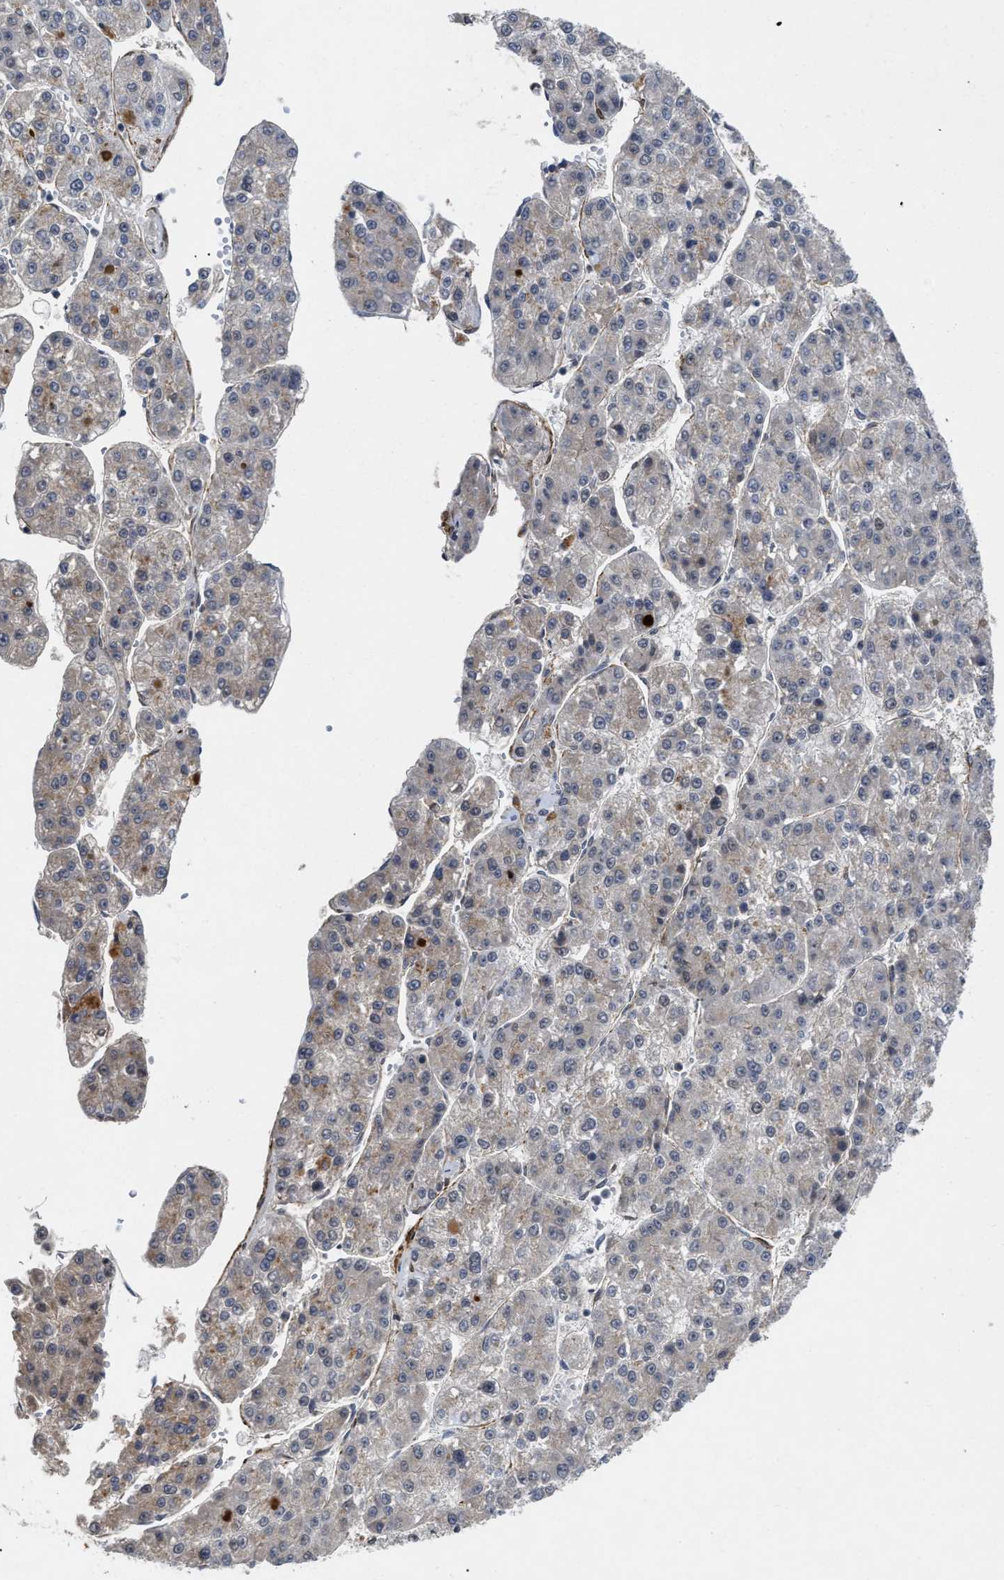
{"staining": {"intensity": "negative", "quantity": "none", "location": "none"}, "tissue": "liver cancer", "cell_type": "Tumor cells", "image_type": "cancer", "snomed": [{"axis": "morphology", "description": "Carcinoma, Hepatocellular, NOS"}, {"axis": "topography", "description": "Liver"}], "caption": "Human liver cancer stained for a protein using IHC displays no positivity in tumor cells.", "gene": "ST6GALNAC6", "patient": {"sex": "female", "age": 73}}